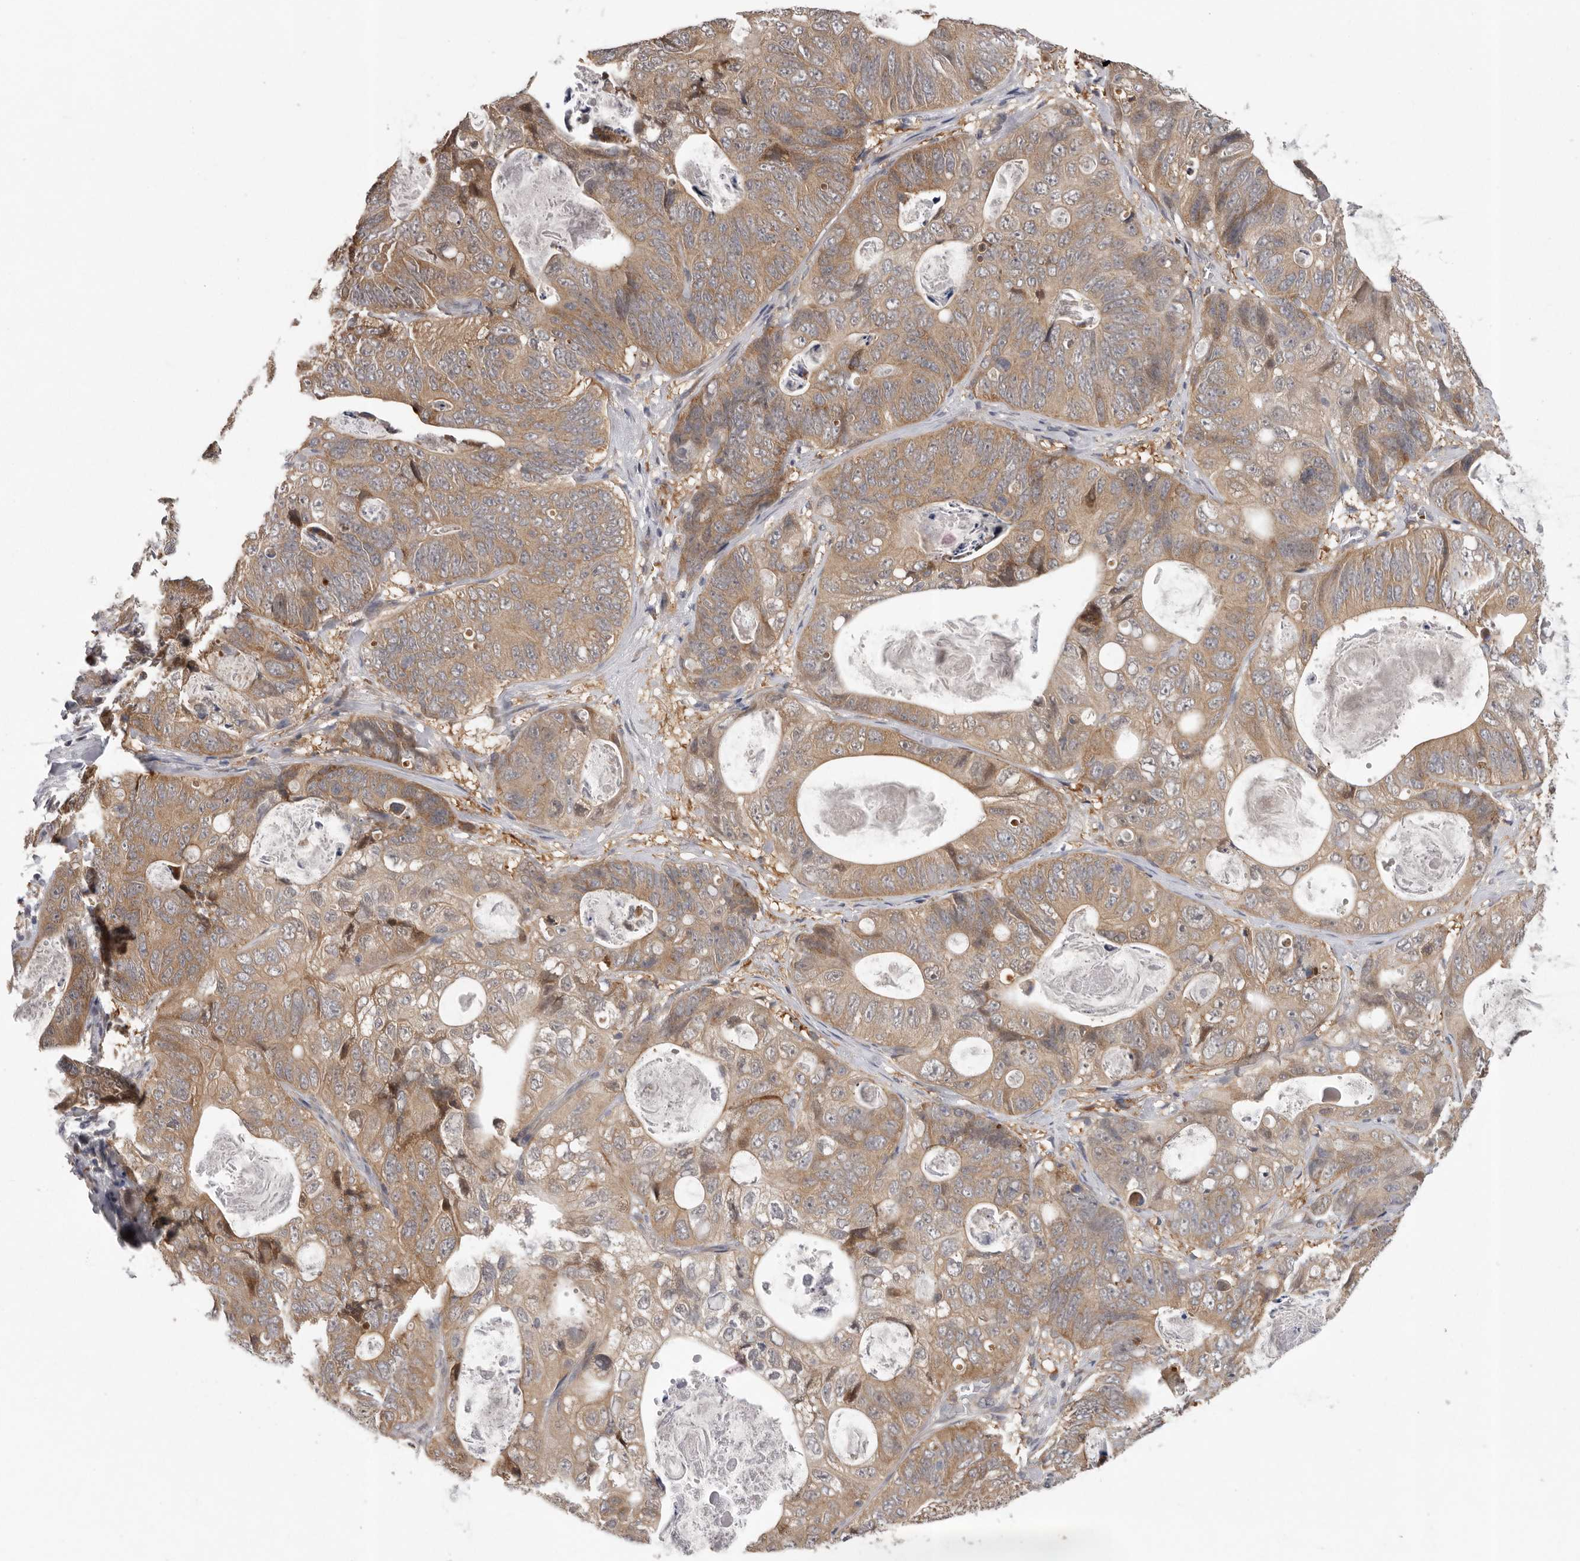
{"staining": {"intensity": "moderate", "quantity": ">75%", "location": "cytoplasmic/membranous"}, "tissue": "stomach cancer", "cell_type": "Tumor cells", "image_type": "cancer", "snomed": [{"axis": "morphology", "description": "Normal tissue, NOS"}, {"axis": "morphology", "description": "Adenocarcinoma, NOS"}, {"axis": "topography", "description": "Stomach"}], "caption": "DAB (3,3'-diaminobenzidine) immunohistochemical staining of human stomach adenocarcinoma reveals moderate cytoplasmic/membranous protein expression in about >75% of tumor cells.", "gene": "RALGPS2", "patient": {"sex": "female", "age": 89}}